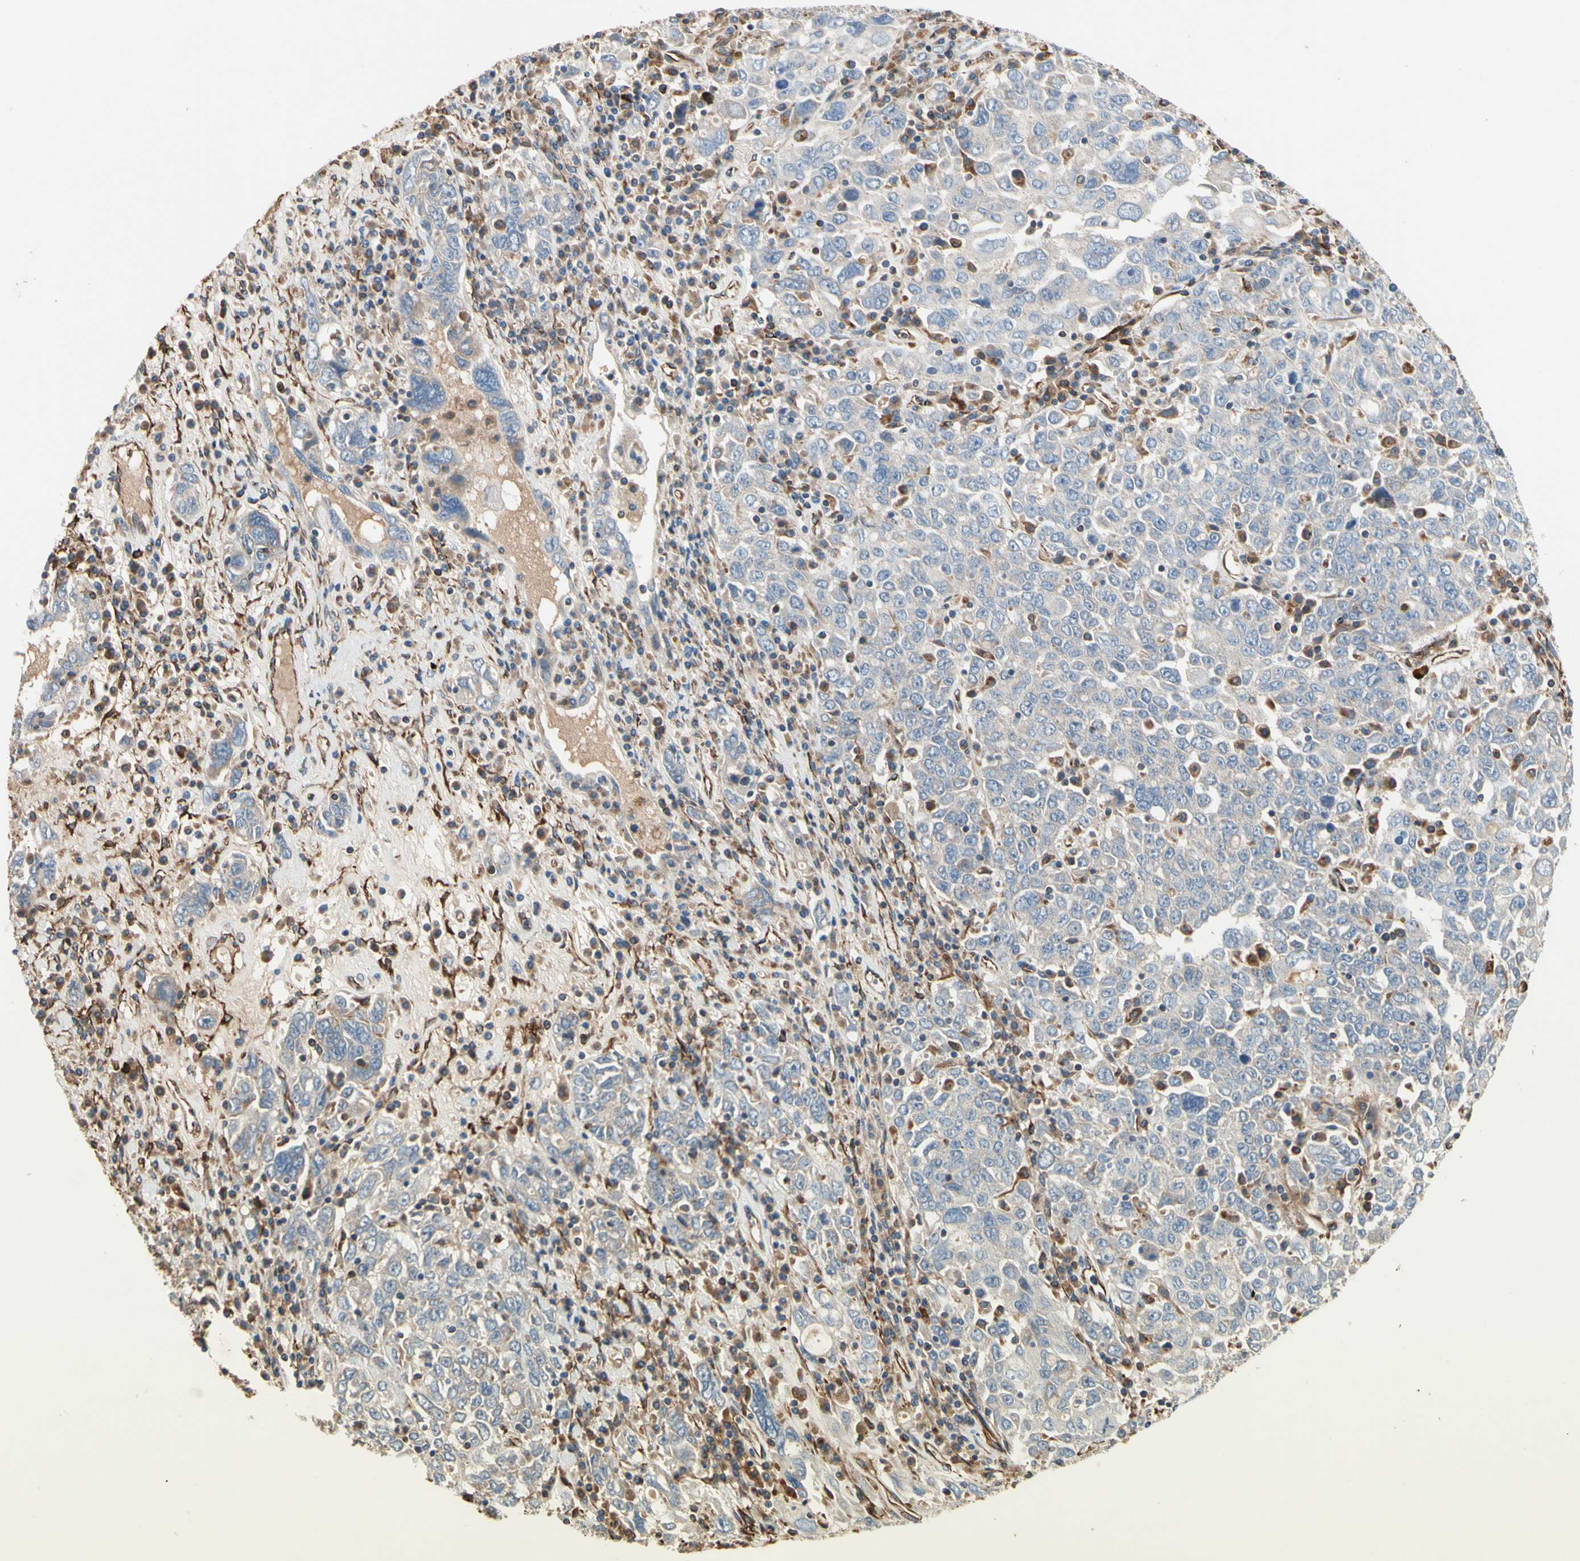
{"staining": {"intensity": "negative", "quantity": "none", "location": "none"}, "tissue": "ovarian cancer", "cell_type": "Tumor cells", "image_type": "cancer", "snomed": [{"axis": "morphology", "description": "Carcinoma, endometroid"}, {"axis": "topography", "description": "Ovary"}], "caption": "Immunohistochemical staining of human endometroid carcinoma (ovarian) shows no significant positivity in tumor cells. The staining was performed using DAB (3,3'-diaminobenzidine) to visualize the protein expression in brown, while the nuclei were stained in blue with hematoxylin (Magnification: 20x).", "gene": "TRAF2", "patient": {"sex": "female", "age": 62}}